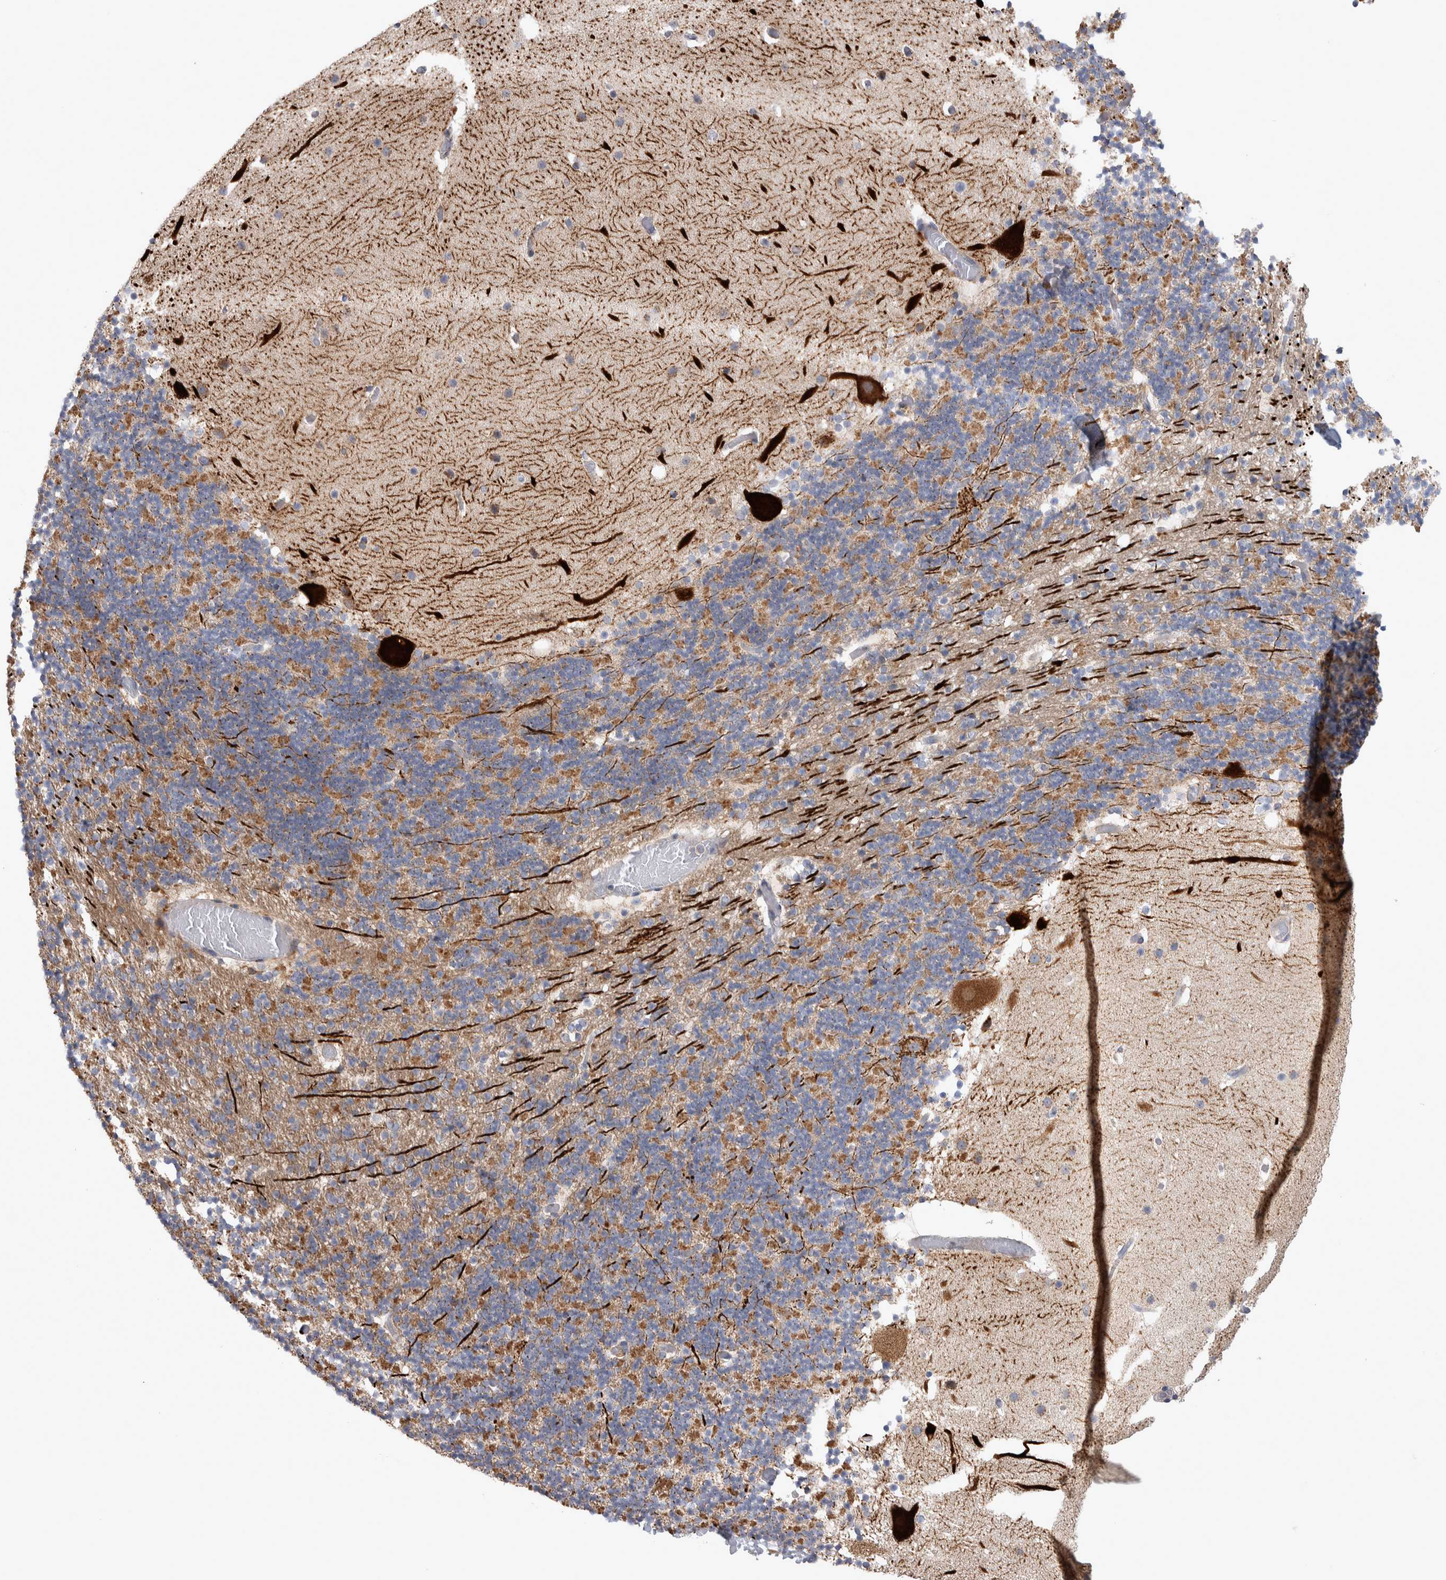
{"staining": {"intensity": "moderate", "quantity": "<25%", "location": "cytoplasmic/membranous"}, "tissue": "cerebellum", "cell_type": "Cells in granular layer", "image_type": "normal", "snomed": [{"axis": "morphology", "description": "Normal tissue, NOS"}, {"axis": "topography", "description": "Cerebellum"}], "caption": "A histopathology image of human cerebellum stained for a protein exhibits moderate cytoplasmic/membranous brown staining in cells in granular layer.", "gene": "SCO1", "patient": {"sex": "male", "age": 57}}